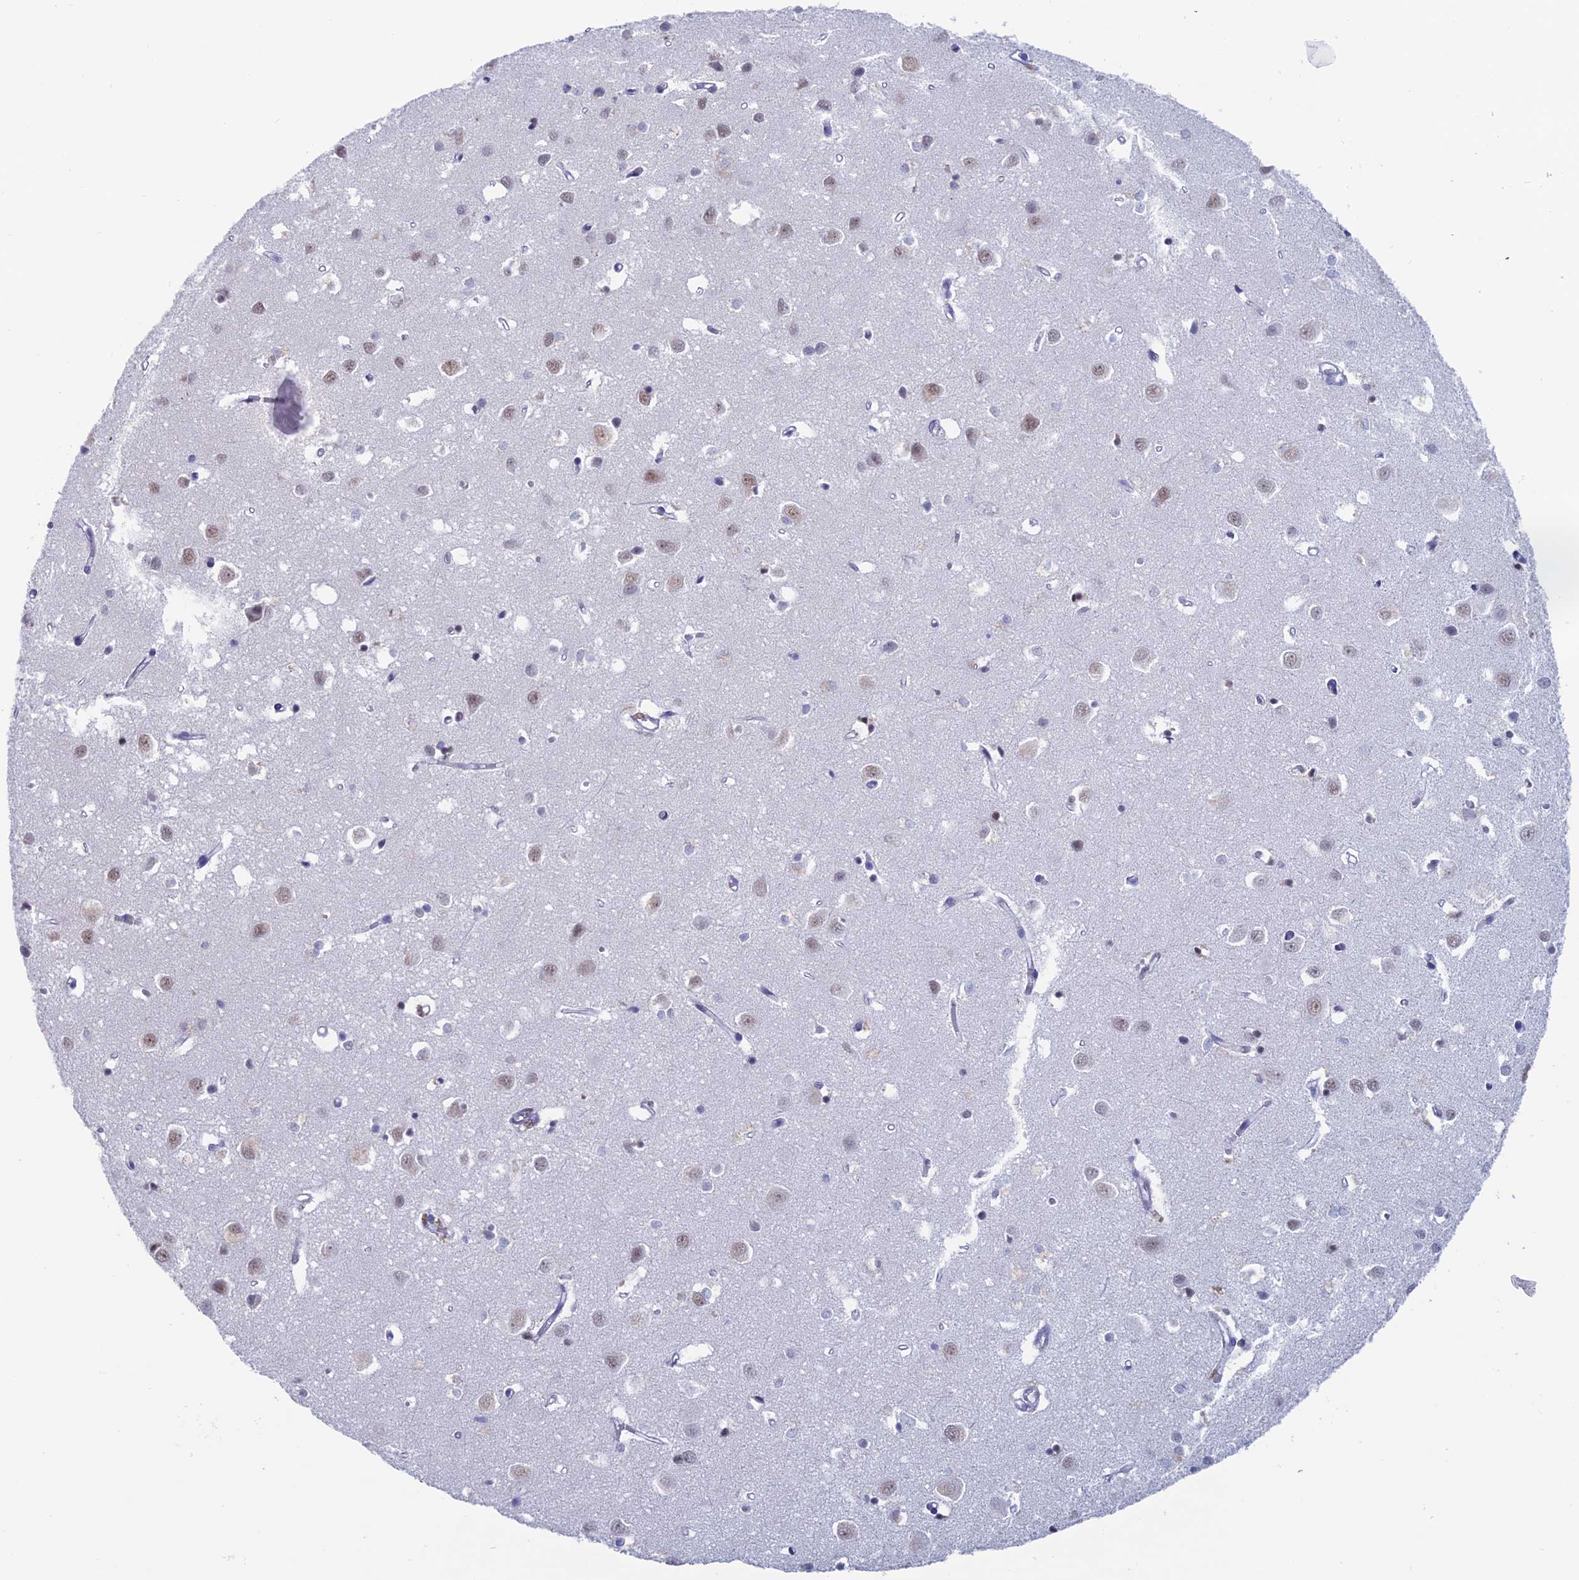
{"staining": {"intensity": "weak", "quantity": "25%-75%", "location": "nuclear"}, "tissue": "cerebral cortex", "cell_type": "Endothelial cells", "image_type": "normal", "snomed": [{"axis": "morphology", "description": "Normal tissue, NOS"}, {"axis": "topography", "description": "Cerebral cortex"}], "caption": "DAB (3,3'-diaminobenzidine) immunohistochemical staining of normal human cerebral cortex reveals weak nuclear protein positivity in about 25%-75% of endothelial cells. (DAB (3,3'-diaminobenzidine) IHC with brightfield microscopy, high magnification).", "gene": "NOL4L", "patient": {"sex": "female", "age": 64}}